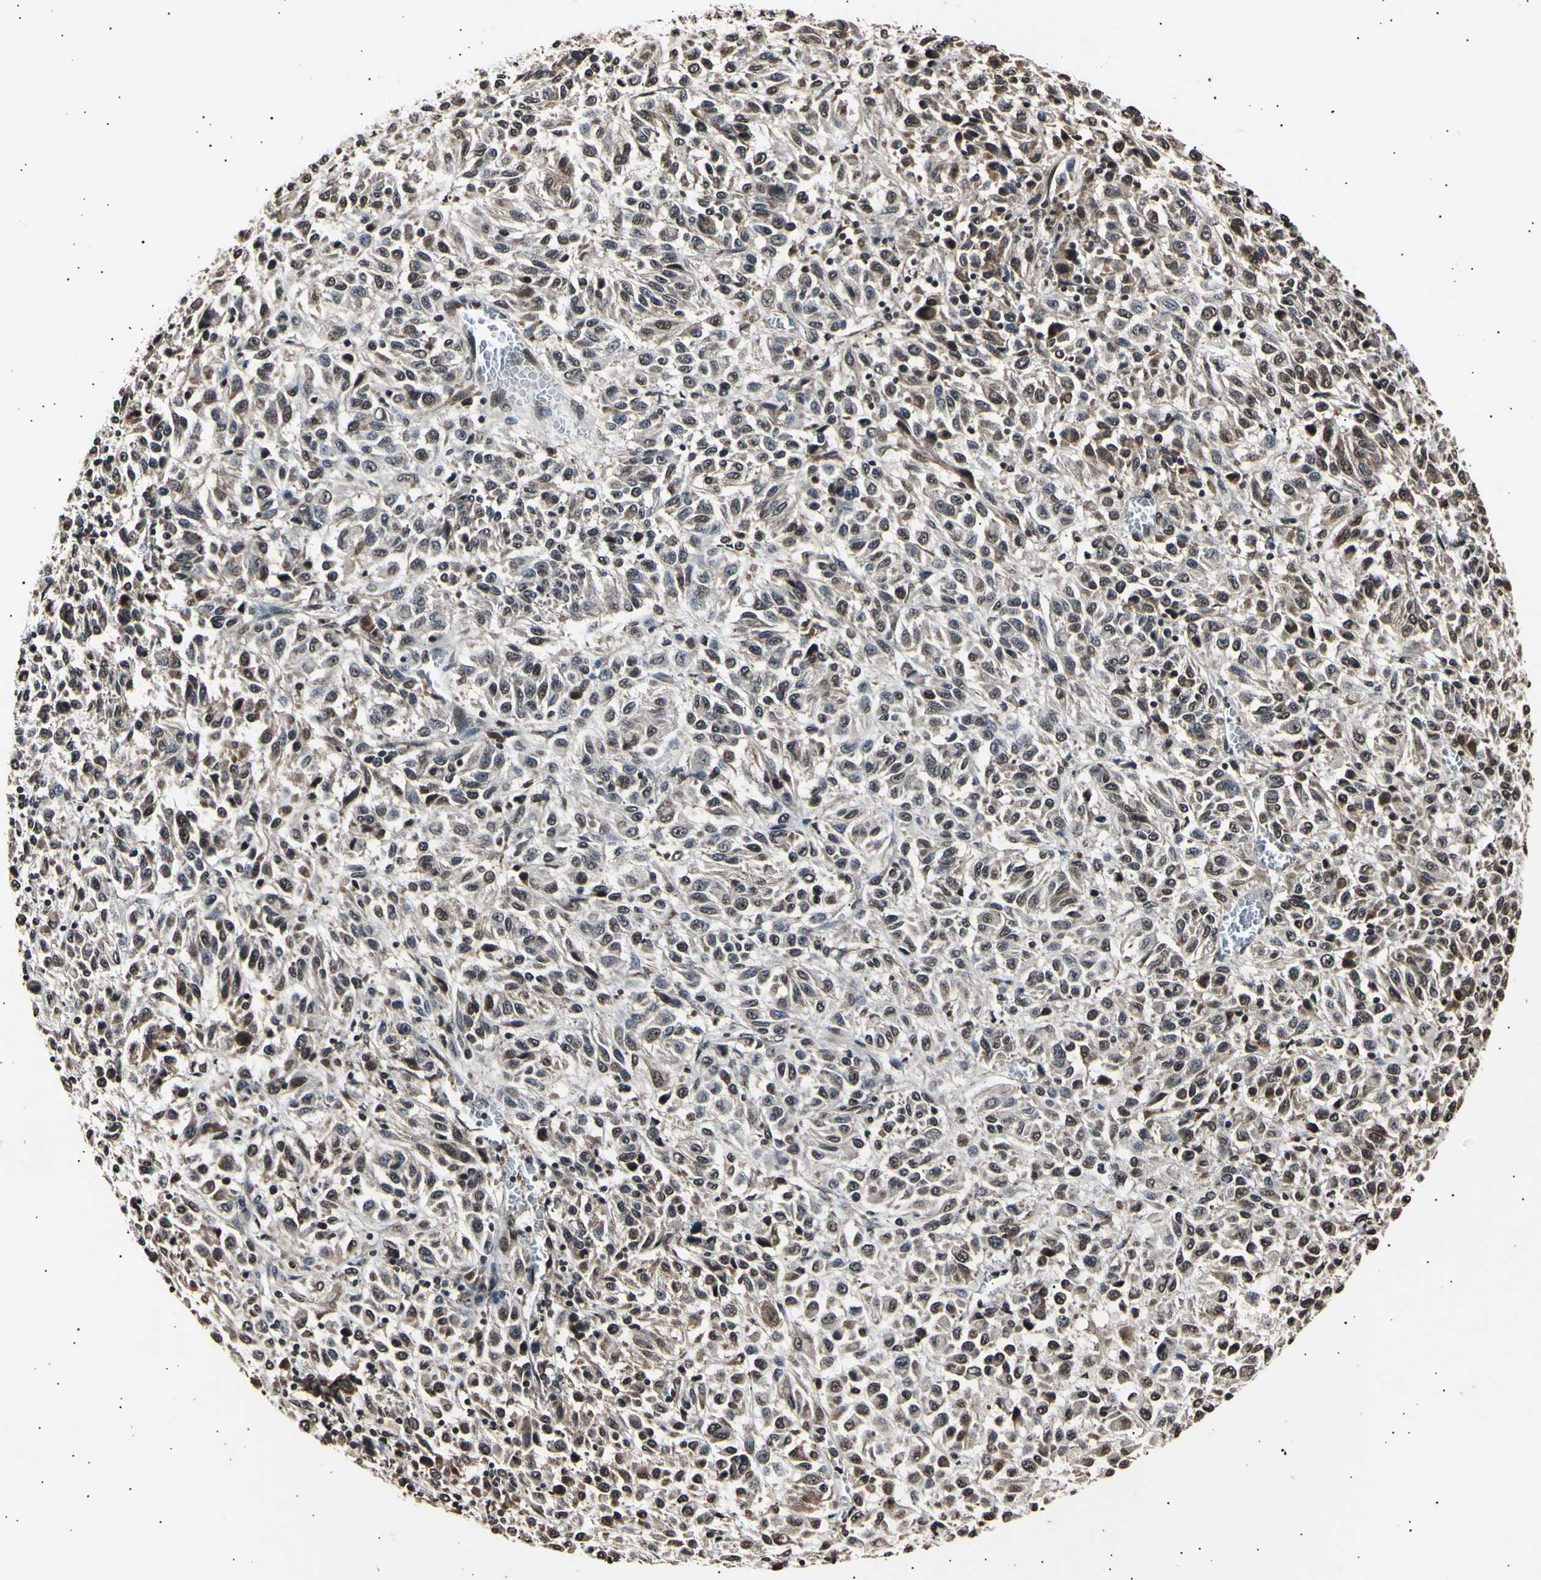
{"staining": {"intensity": "moderate", "quantity": "25%-75%", "location": "cytoplasmic/membranous,nuclear"}, "tissue": "melanoma", "cell_type": "Tumor cells", "image_type": "cancer", "snomed": [{"axis": "morphology", "description": "Malignant melanoma, Metastatic site"}, {"axis": "topography", "description": "Lung"}], "caption": "A brown stain shows moderate cytoplasmic/membranous and nuclear staining of a protein in human malignant melanoma (metastatic site) tumor cells.", "gene": "ANAPC7", "patient": {"sex": "male", "age": 64}}